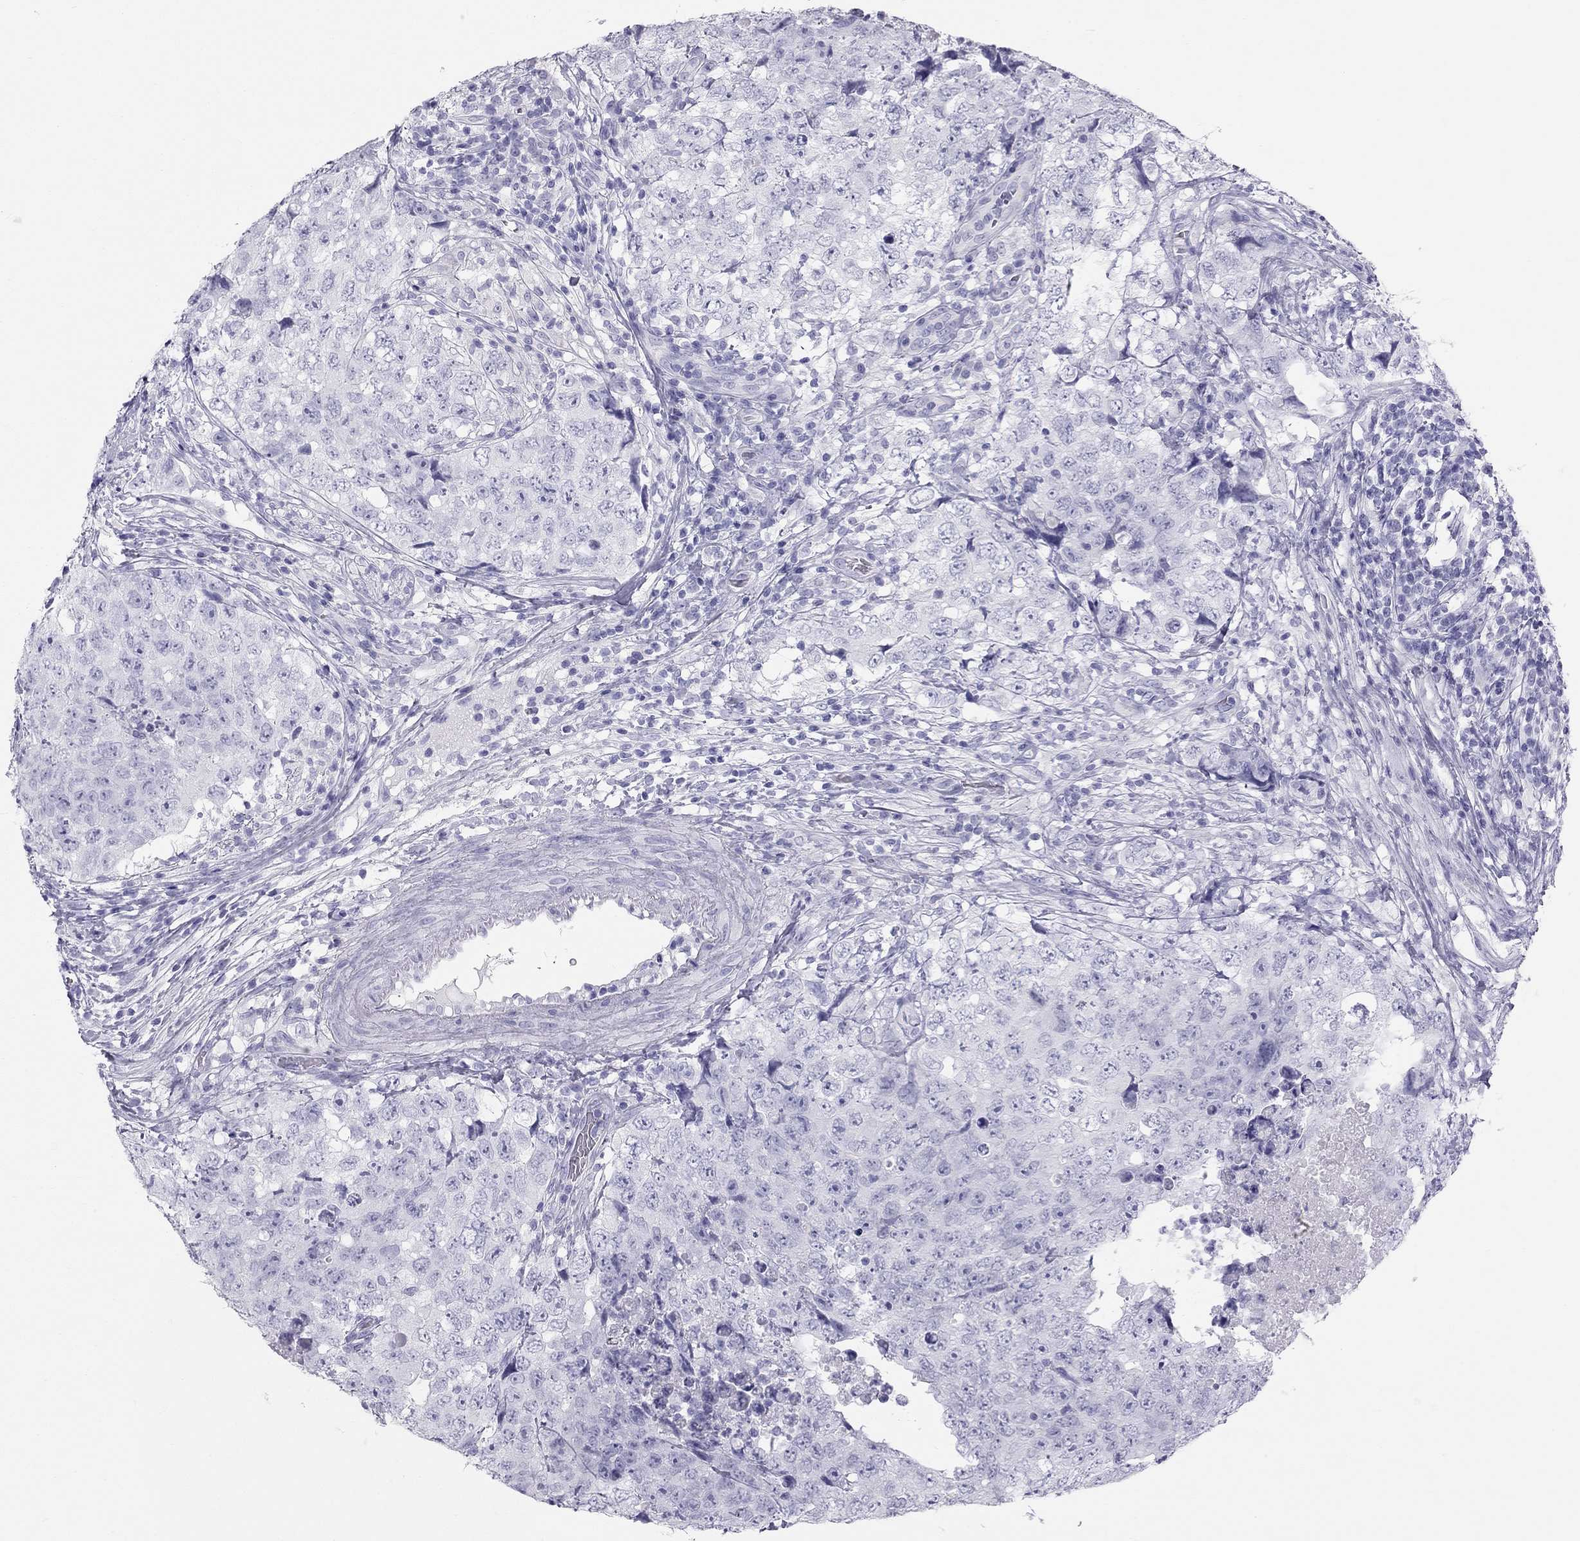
{"staining": {"intensity": "negative", "quantity": "none", "location": "none"}, "tissue": "testis cancer", "cell_type": "Tumor cells", "image_type": "cancer", "snomed": [{"axis": "morphology", "description": "Seminoma, NOS"}, {"axis": "topography", "description": "Testis"}], "caption": "DAB immunohistochemical staining of human seminoma (testis) reveals no significant positivity in tumor cells.", "gene": "TRPM3", "patient": {"sex": "male", "age": 34}}